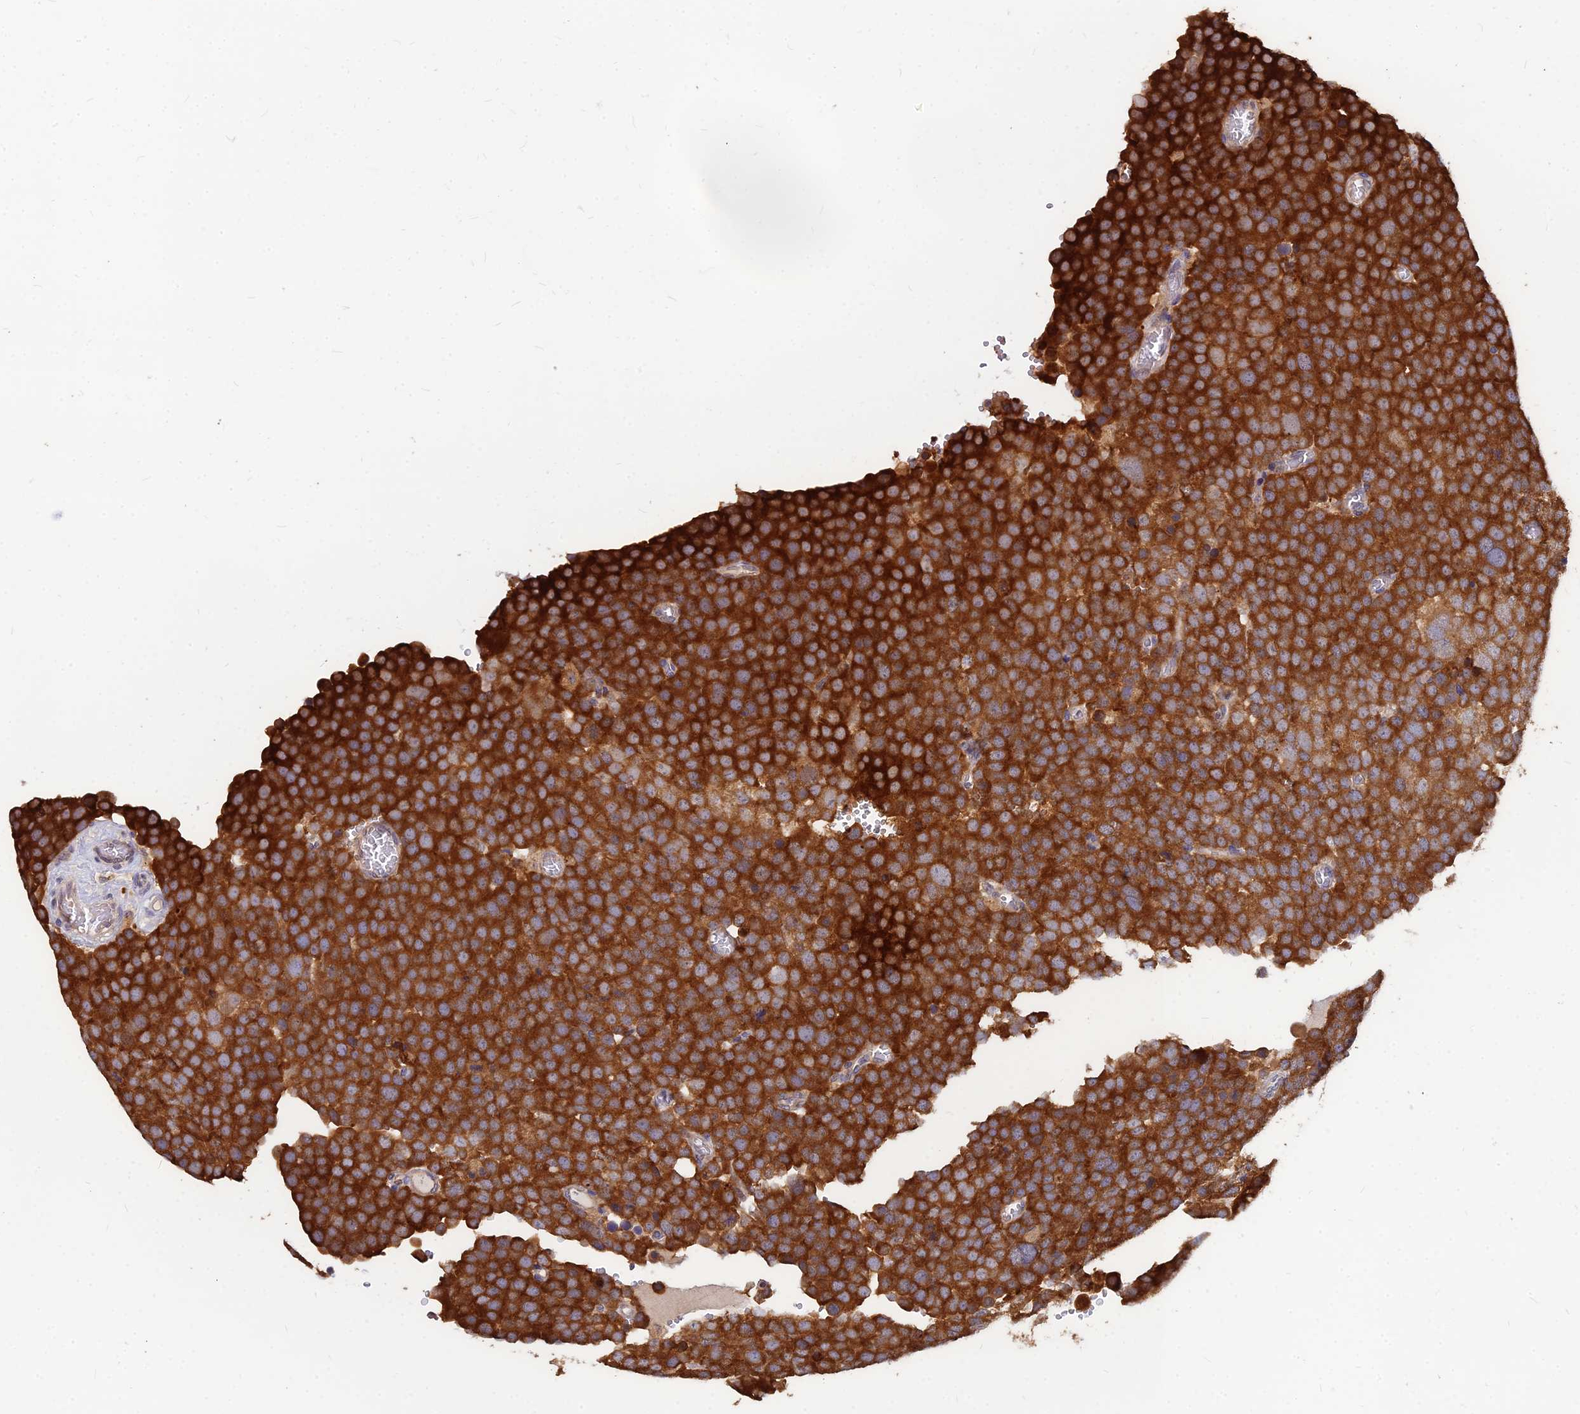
{"staining": {"intensity": "strong", "quantity": ">75%", "location": "cytoplasmic/membranous"}, "tissue": "testis cancer", "cell_type": "Tumor cells", "image_type": "cancer", "snomed": [{"axis": "morphology", "description": "Normal tissue, NOS"}, {"axis": "morphology", "description": "Seminoma, NOS"}, {"axis": "topography", "description": "Testis"}], "caption": "Approximately >75% of tumor cells in seminoma (testis) demonstrate strong cytoplasmic/membranous protein expression as visualized by brown immunohistochemical staining.", "gene": "CCT6B", "patient": {"sex": "male", "age": 71}}